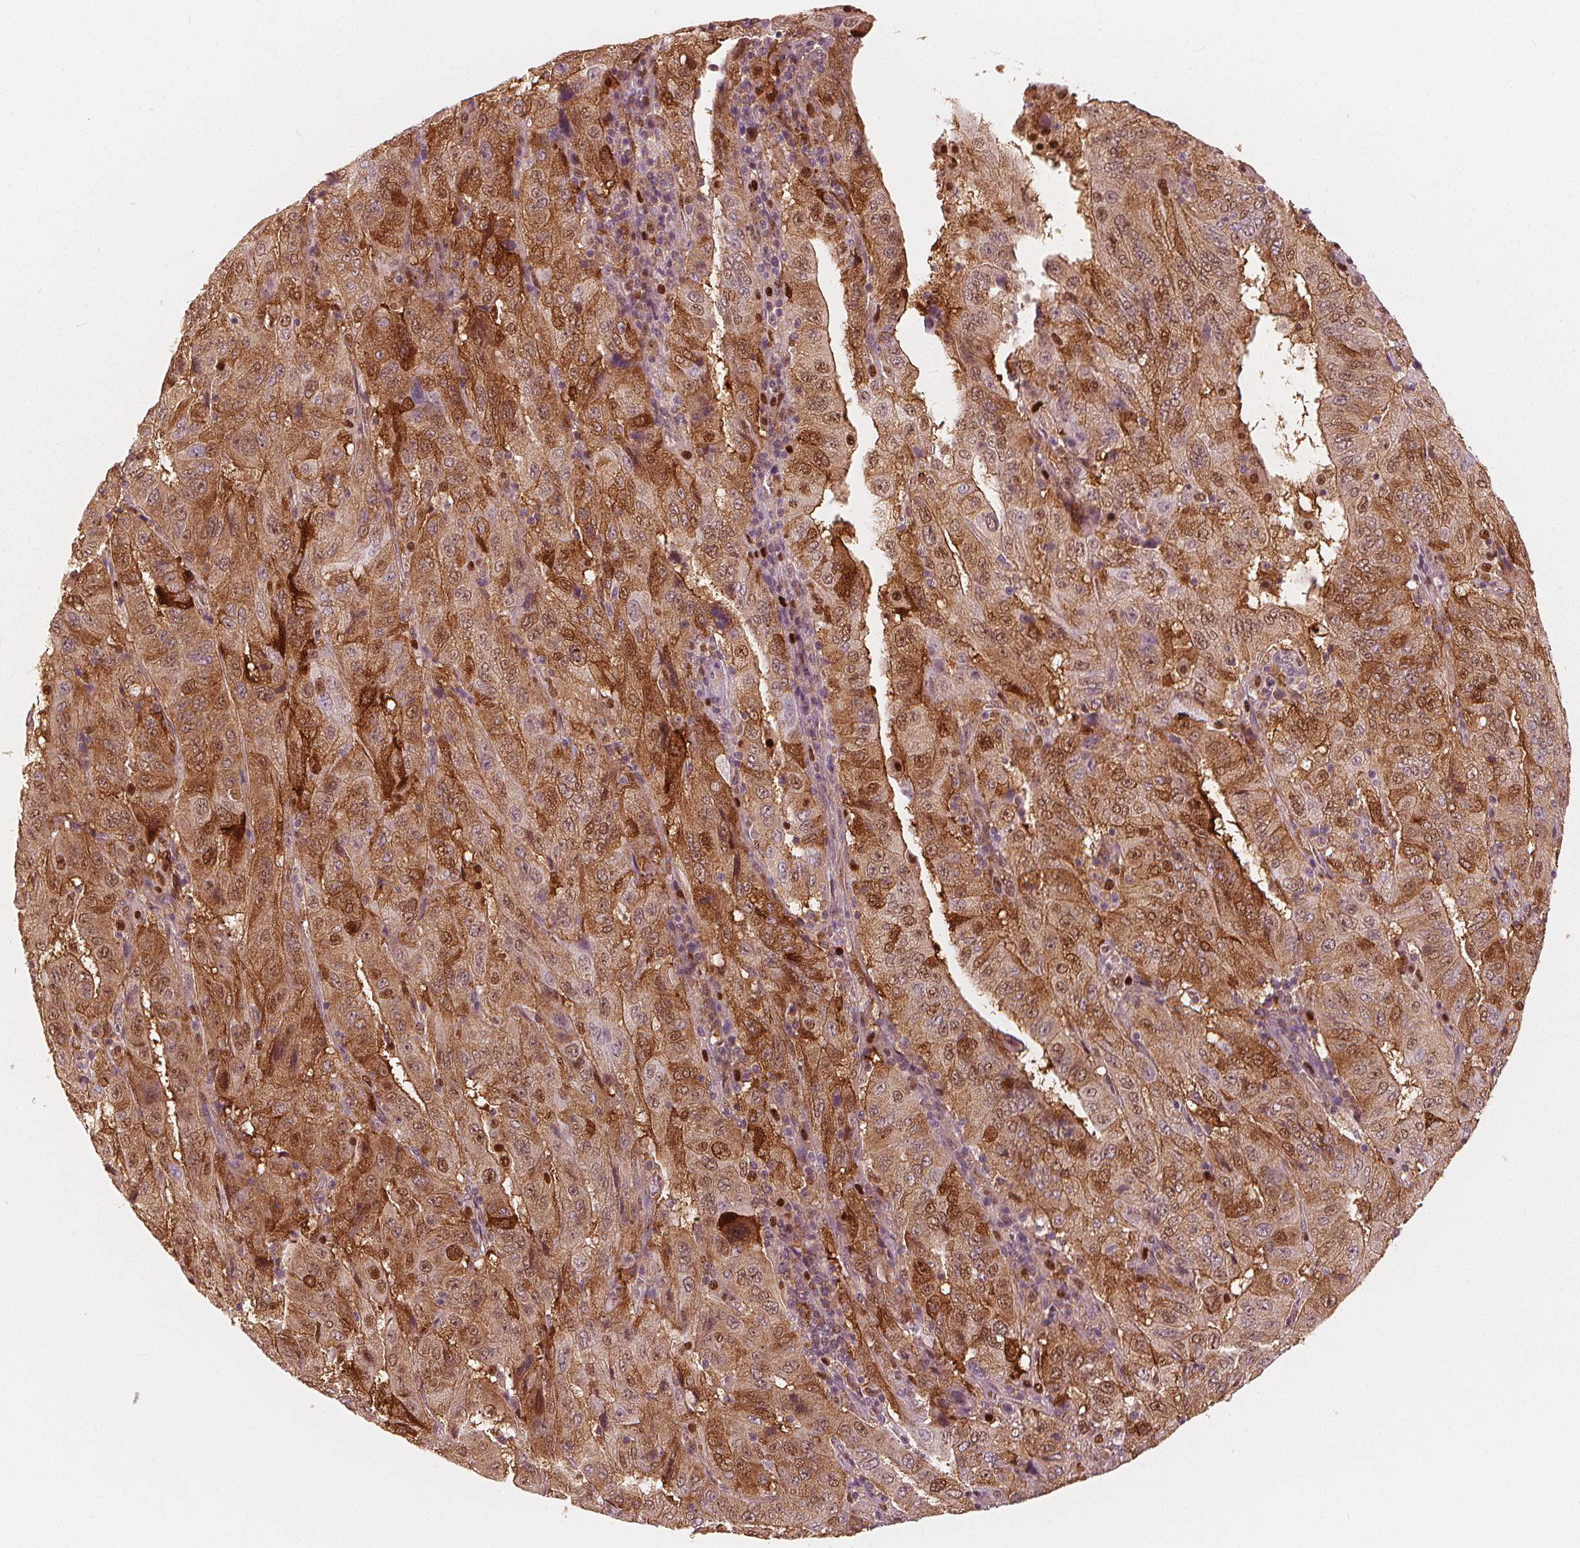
{"staining": {"intensity": "moderate", "quantity": ">75%", "location": "cytoplasmic/membranous,nuclear"}, "tissue": "pancreatic cancer", "cell_type": "Tumor cells", "image_type": "cancer", "snomed": [{"axis": "morphology", "description": "Adenocarcinoma, NOS"}, {"axis": "topography", "description": "Pancreas"}], "caption": "A micrograph of pancreatic cancer stained for a protein shows moderate cytoplasmic/membranous and nuclear brown staining in tumor cells.", "gene": "SQSTM1", "patient": {"sex": "male", "age": 63}}